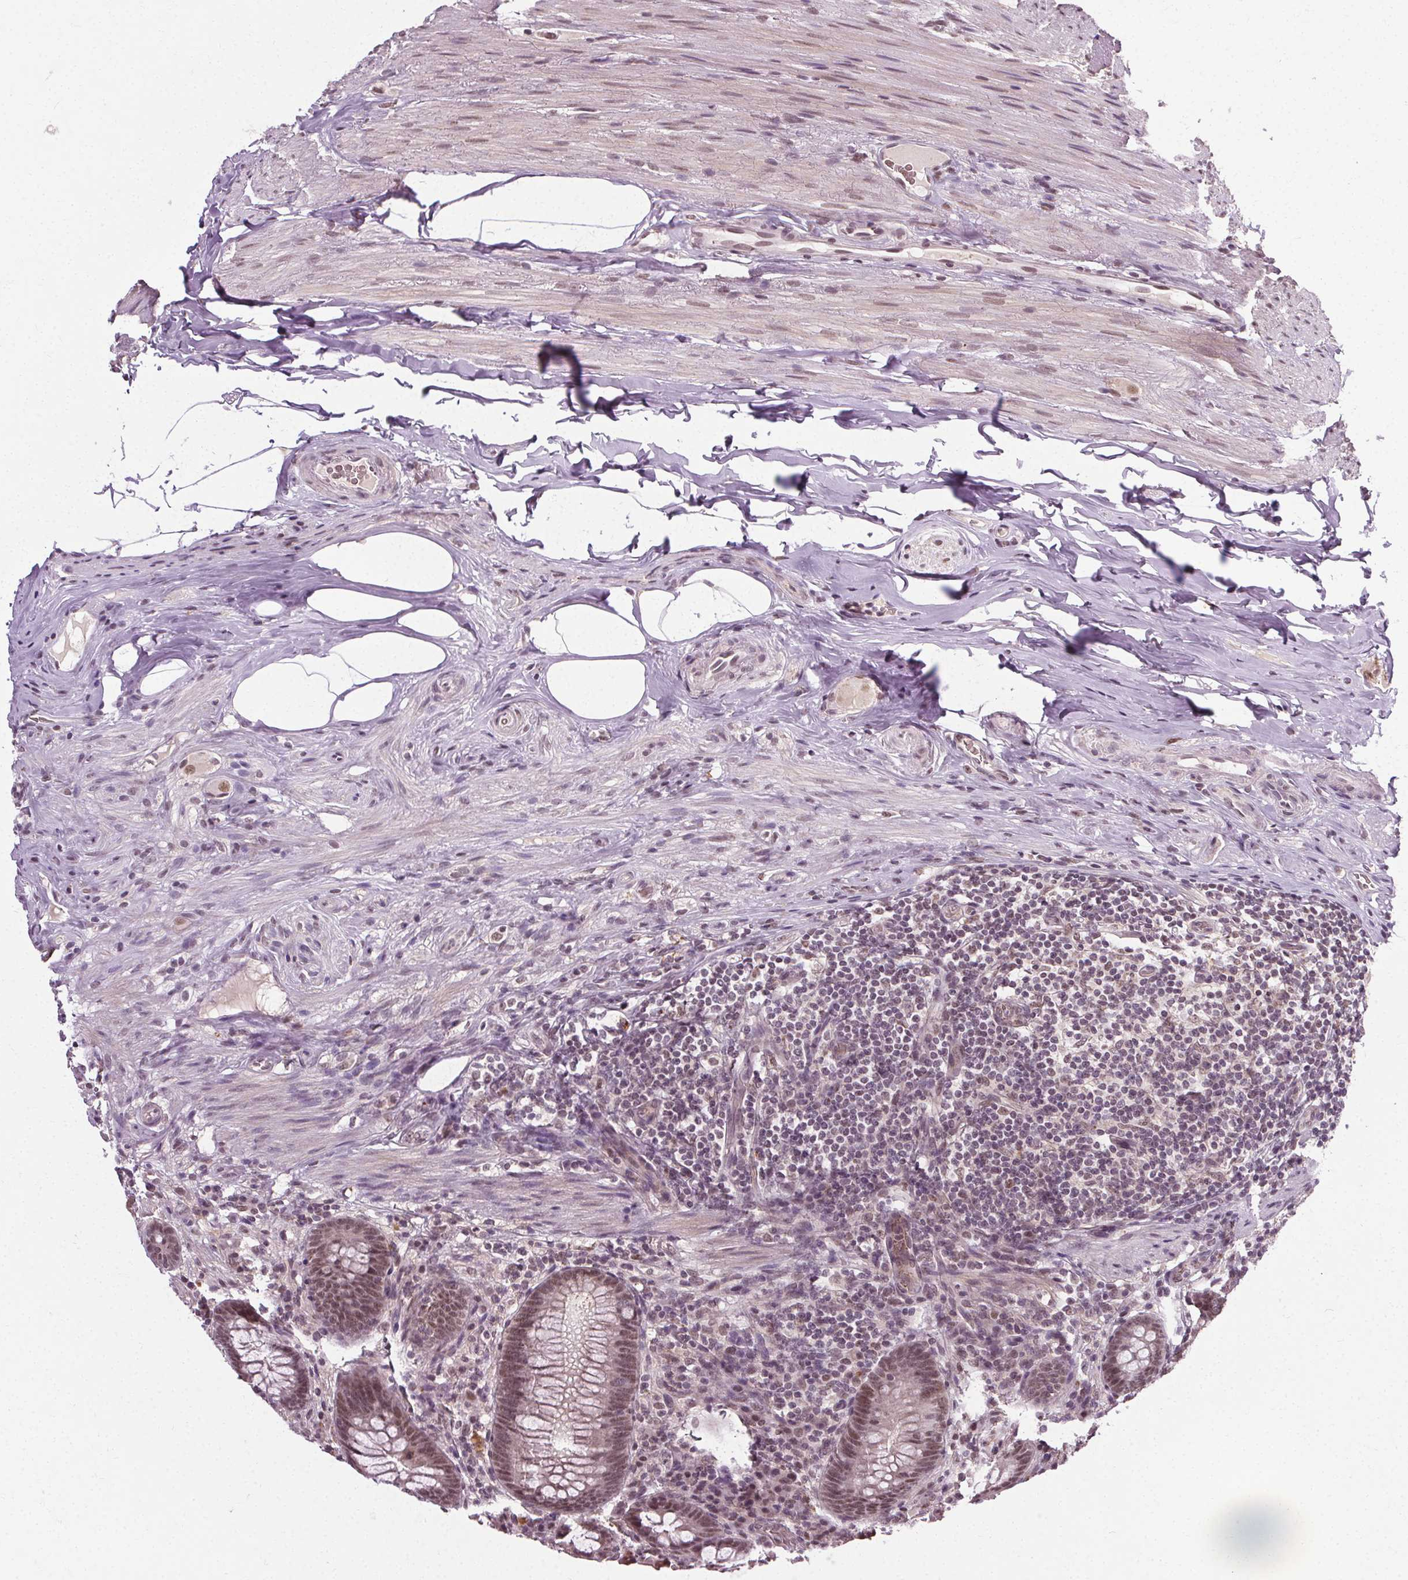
{"staining": {"intensity": "moderate", "quantity": ">75%", "location": "nuclear"}, "tissue": "appendix", "cell_type": "Glandular cells", "image_type": "normal", "snomed": [{"axis": "morphology", "description": "Normal tissue, NOS"}, {"axis": "topography", "description": "Appendix"}], "caption": "Protein positivity by immunohistochemistry (IHC) shows moderate nuclear staining in about >75% of glandular cells in normal appendix.", "gene": "MED6", "patient": {"sex": "male", "age": 71}}